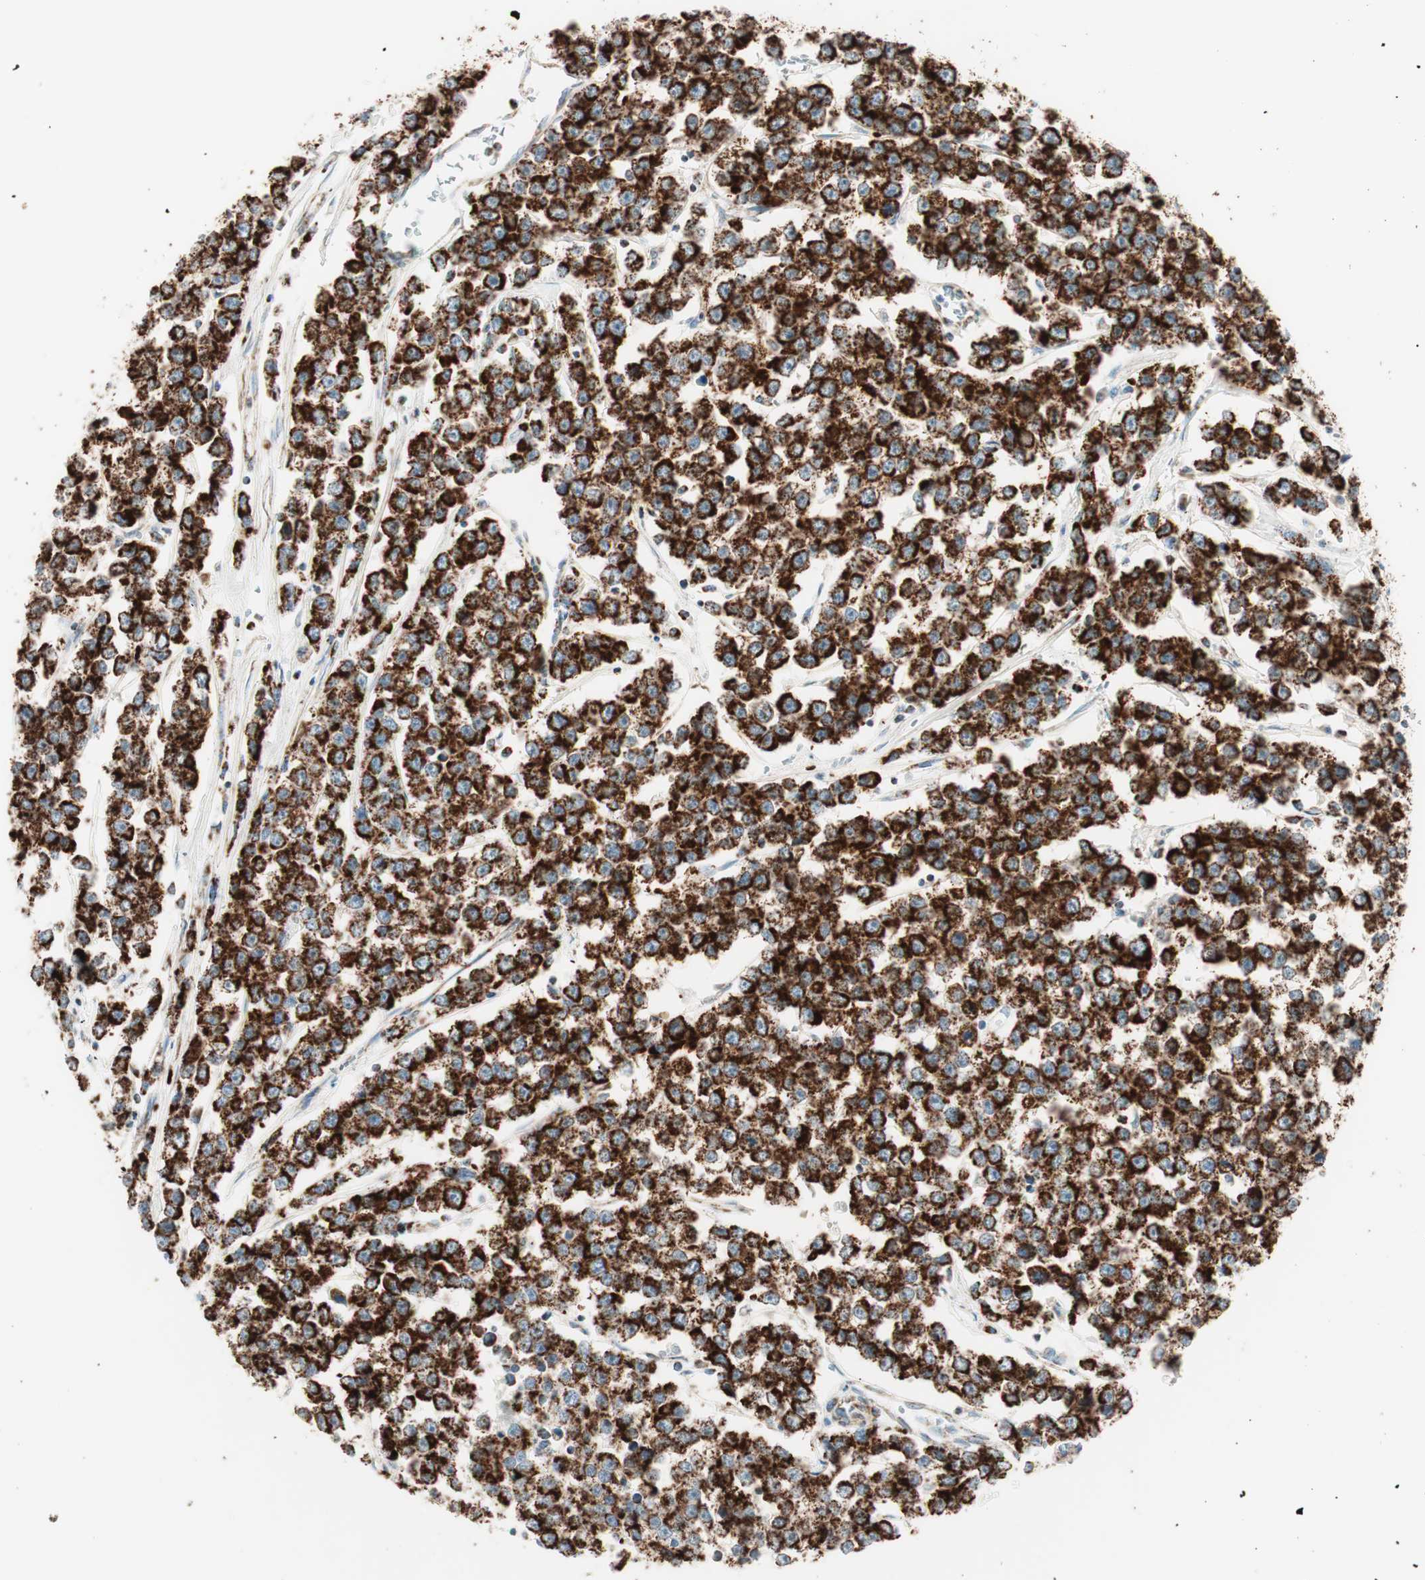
{"staining": {"intensity": "strong", "quantity": ">75%", "location": "cytoplasmic/membranous"}, "tissue": "testis cancer", "cell_type": "Tumor cells", "image_type": "cancer", "snomed": [{"axis": "morphology", "description": "Seminoma, NOS"}, {"axis": "morphology", "description": "Carcinoma, Embryonal, NOS"}, {"axis": "topography", "description": "Testis"}], "caption": "Tumor cells display high levels of strong cytoplasmic/membranous positivity in about >75% of cells in seminoma (testis). The staining was performed using DAB (3,3'-diaminobenzidine) to visualize the protein expression in brown, while the nuclei were stained in blue with hematoxylin (Magnification: 20x).", "gene": "TOMM20", "patient": {"sex": "male", "age": 52}}